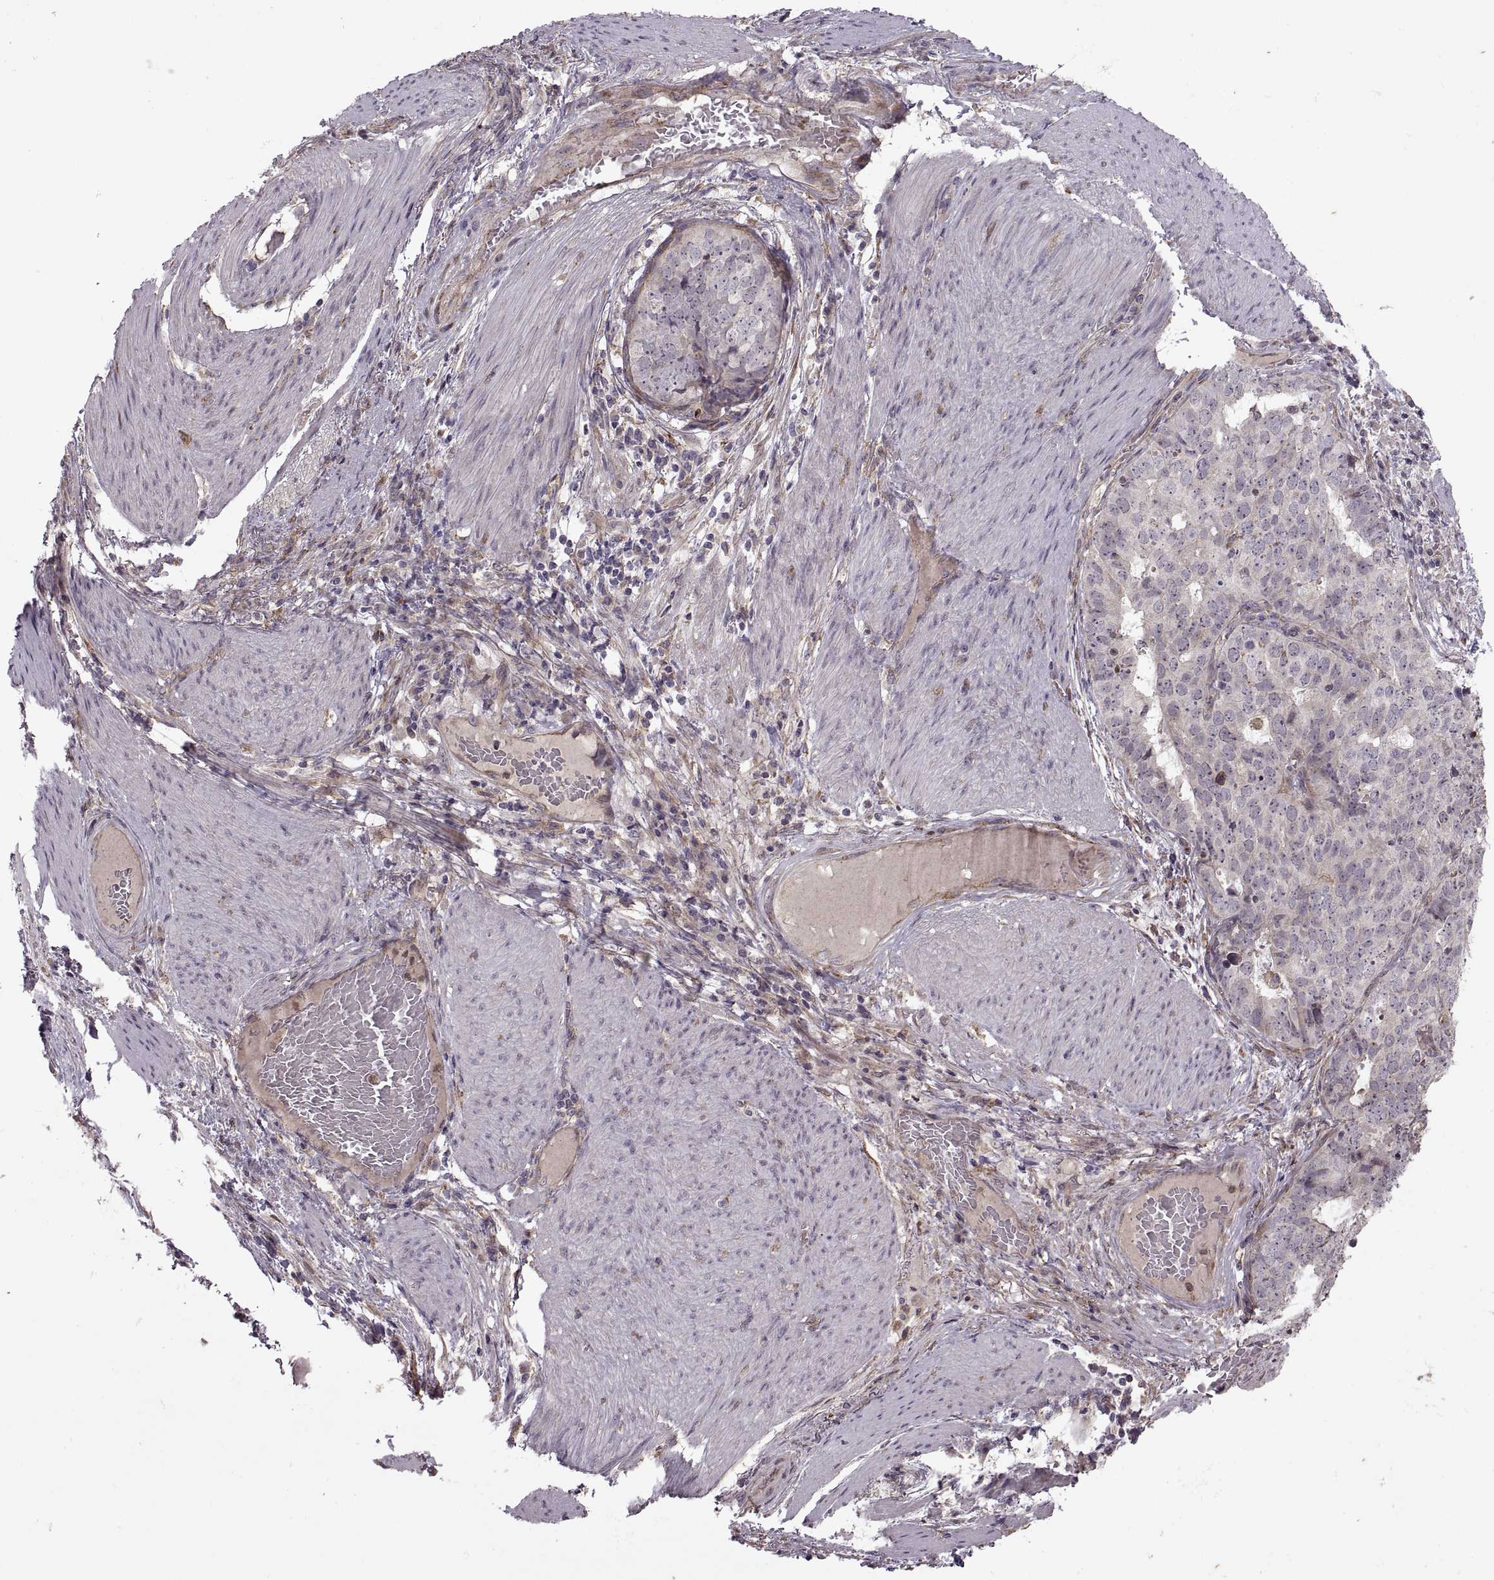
{"staining": {"intensity": "negative", "quantity": "none", "location": "none"}, "tissue": "stomach cancer", "cell_type": "Tumor cells", "image_type": "cancer", "snomed": [{"axis": "morphology", "description": "Adenocarcinoma, NOS"}, {"axis": "topography", "description": "Stomach"}], "caption": "Human stomach cancer stained for a protein using IHC exhibits no positivity in tumor cells.", "gene": "PIERCE1", "patient": {"sex": "male", "age": 69}}